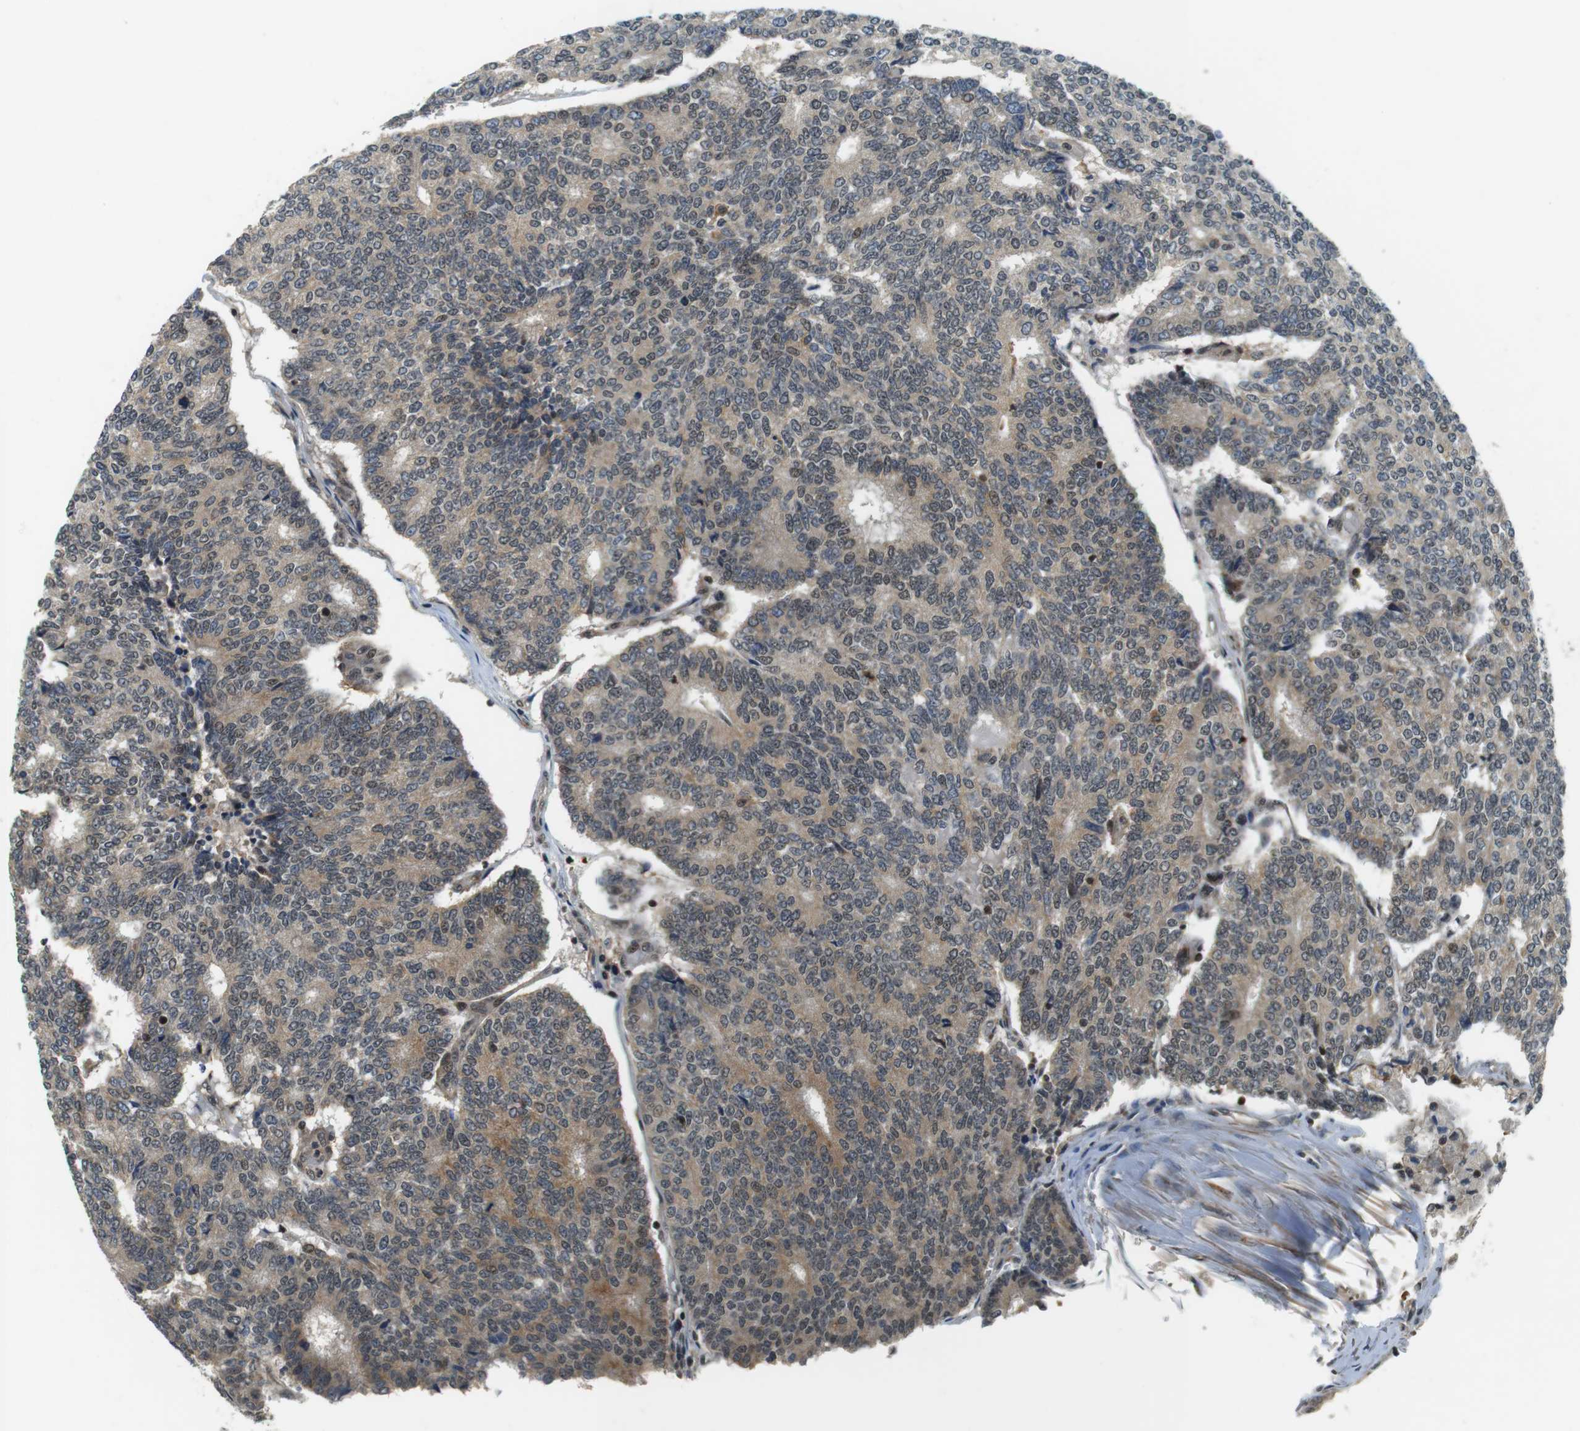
{"staining": {"intensity": "weak", "quantity": ">75%", "location": "cytoplasmic/membranous,nuclear"}, "tissue": "prostate cancer", "cell_type": "Tumor cells", "image_type": "cancer", "snomed": [{"axis": "morphology", "description": "Normal tissue, NOS"}, {"axis": "morphology", "description": "Adenocarcinoma, High grade"}, {"axis": "topography", "description": "Prostate"}, {"axis": "topography", "description": "Seminal veicle"}], "caption": "Human prostate cancer stained with a protein marker demonstrates weak staining in tumor cells.", "gene": "BRD4", "patient": {"sex": "male", "age": 55}}